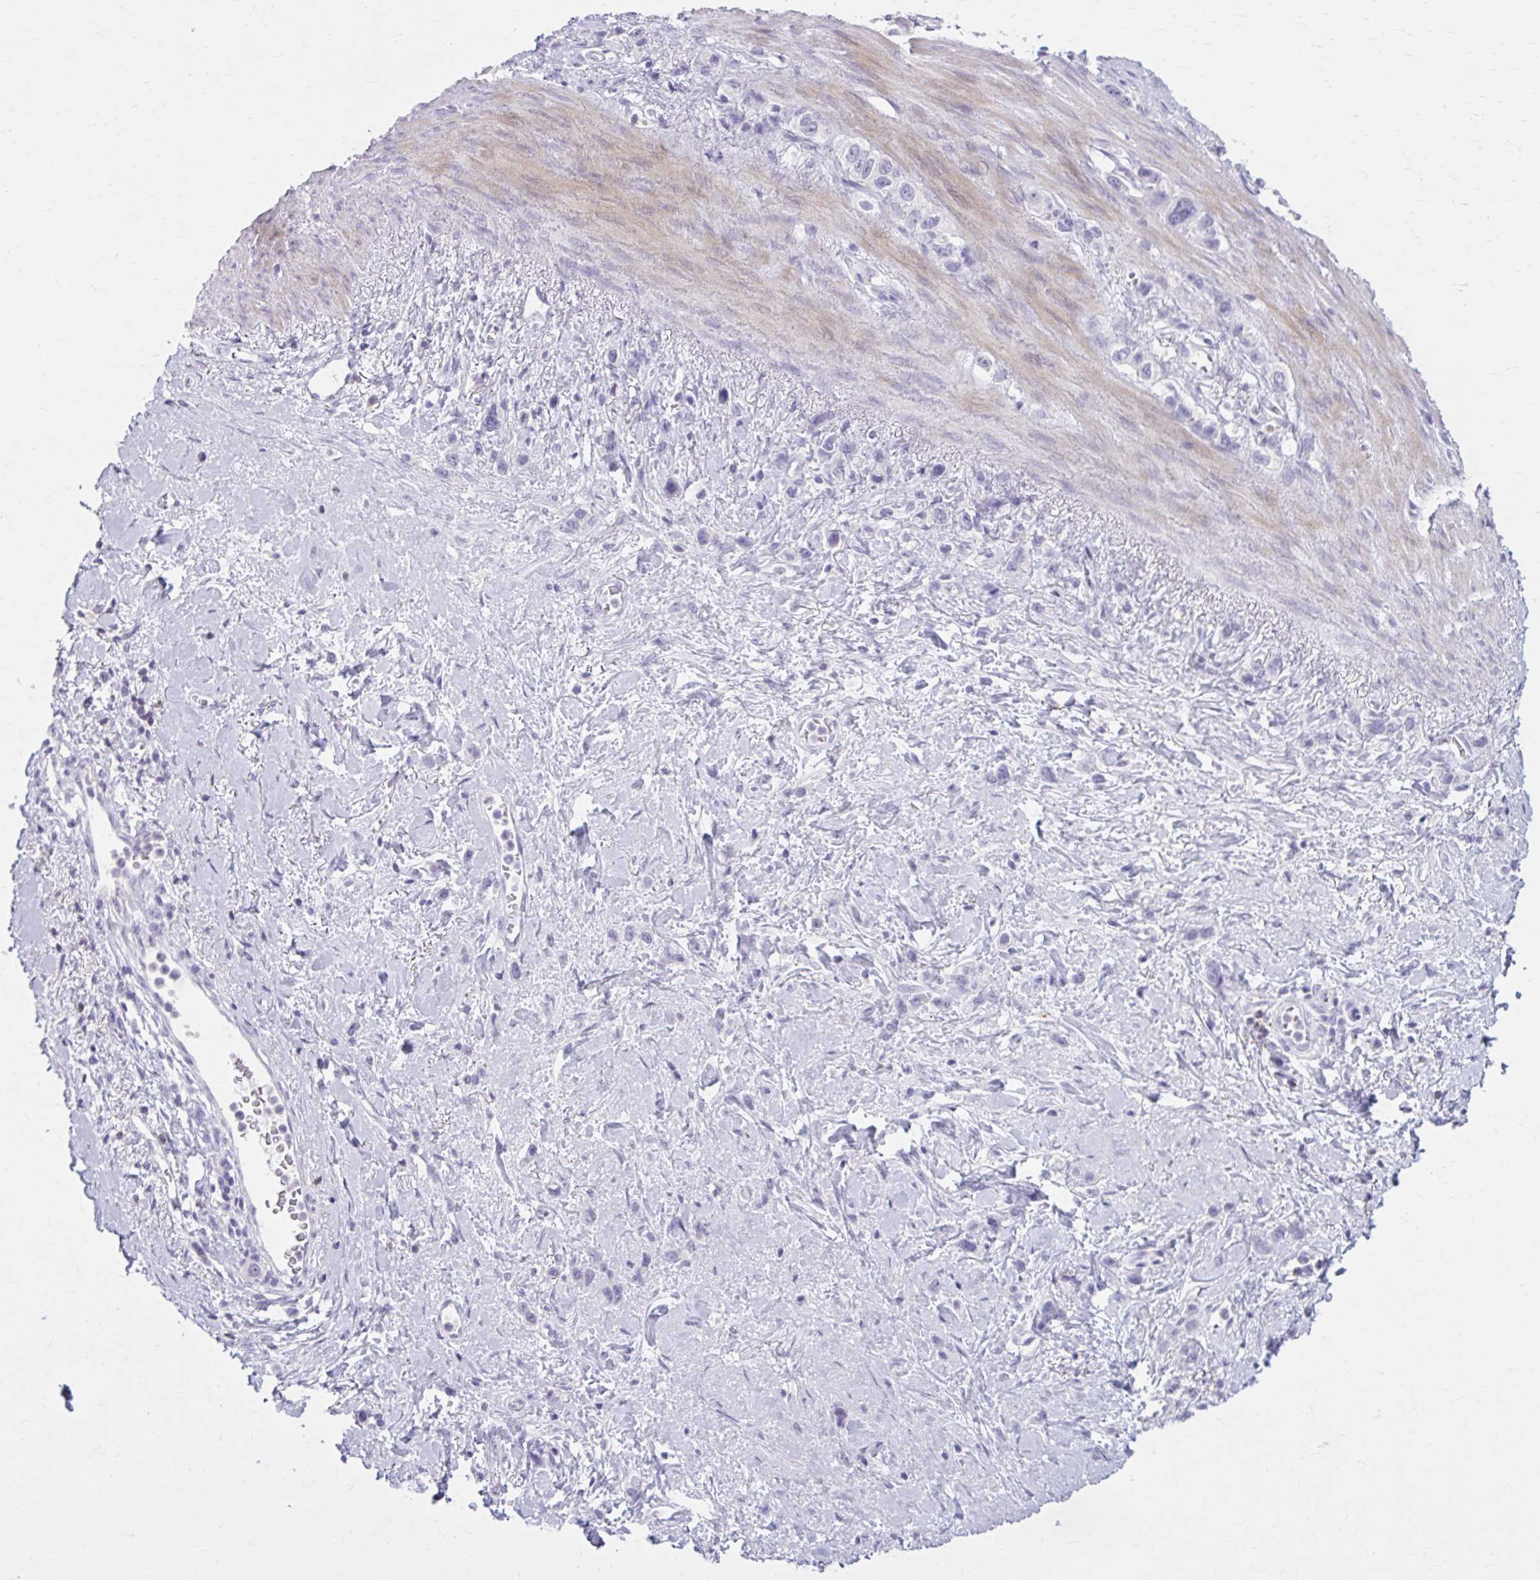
{"staining": {"intensity": "negative", "quantity": "none", "location": "none"}, "tissue": "stomach cancer", "cell_type": "Tumor cells", "image_type": "cancer", "snomed": [{"axis": "morphology", "description": "Adenocarcinoma, NOS"}, {"axis": "topography", "description": "Stomach"}], "caption": "An IHC micrograph of stomach adenocarcinoma is shown. There is no staining in tumor cells of stomach adenocarcinoma.", "gene": "OR4B1", "patient": {"sex": "female", "age": 65}}